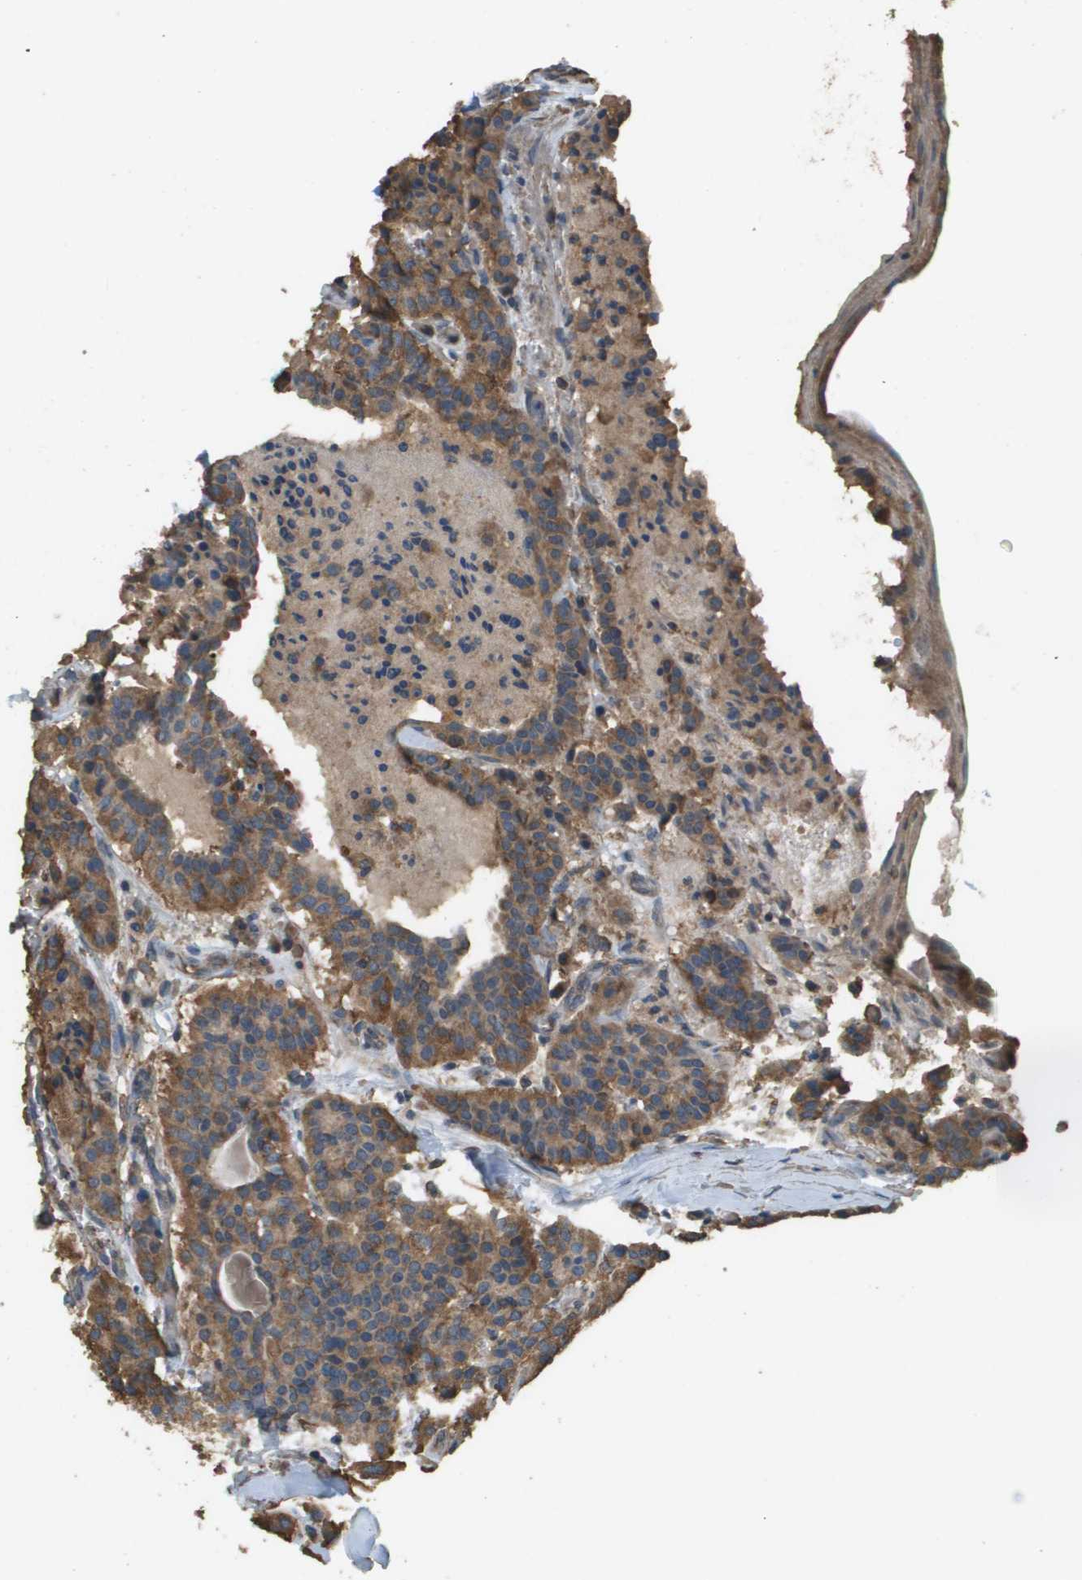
{"staining": {"intensity": "moderate", "quantity": ">75%", "location": "cytoplasmic/membranous"}, "tissue": "carcinoid", "cell_type": "Tumor cells", "image_type": "cancer", "snomed": [{"axis": "morphology", "description": "Carcinoid, malignant, NOS"}, {"axis": "topography", "description": "Lung"}], "caption": "Brown immunohistochemical staining in human malignant carcinoid demonstrates moderate cytoplasmic/membranous expression in approximately >75% of tumor cells. Using DAB (3,3'-diaminobenzidine) (brown) and hematoxylin (blue) stains, captured at high magnification using brightfield microscopy.", "gene": "MS4A7", "patient": {"sex": "male", "age": 30}}